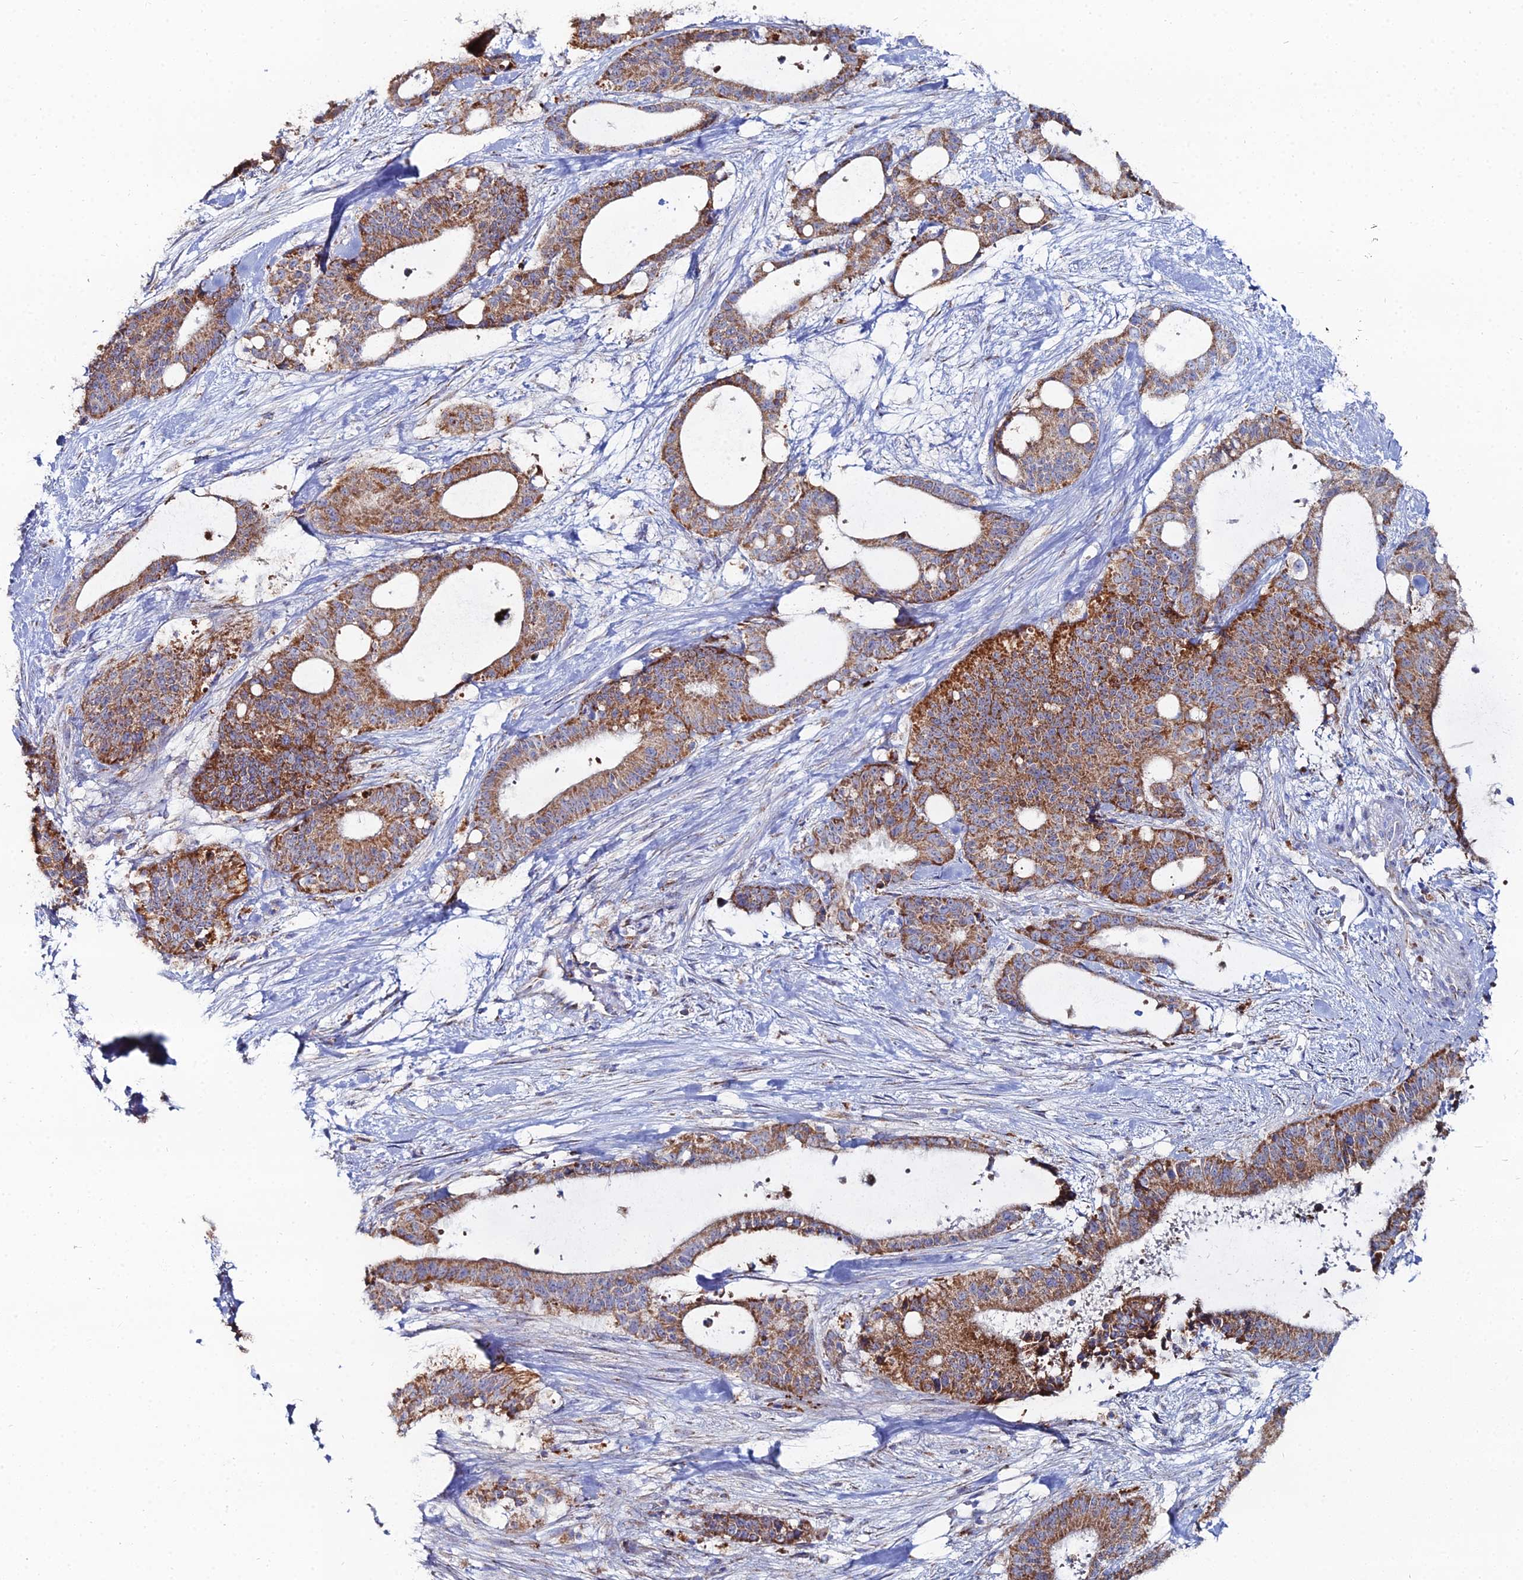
{"staining": {"intensity": "strong", "quantity": ">75%", "location": "cytoplasmic/membranous"}, "tissue": "liver cancer", "cell_type": "Tumor cells", "image_type": "cancer", "snomed": [{"axis": "morphology", "description": "Normal tissue, NOS"}, {"axis": "morphology", "description": "Cholangiocarcinoma"}, {"axis": "topography", "description": "Liver"}, {"axis": "topography", "description": "Peripheral nerve tissue"}], "caption": "Liver cancer stained for a protein (brown) reveals strong cytoplasmic/membranous positive staining in approximately >75% of tumor cells.", "gene": "MPC1", "patient": {"sex": "female", "age": 73}}